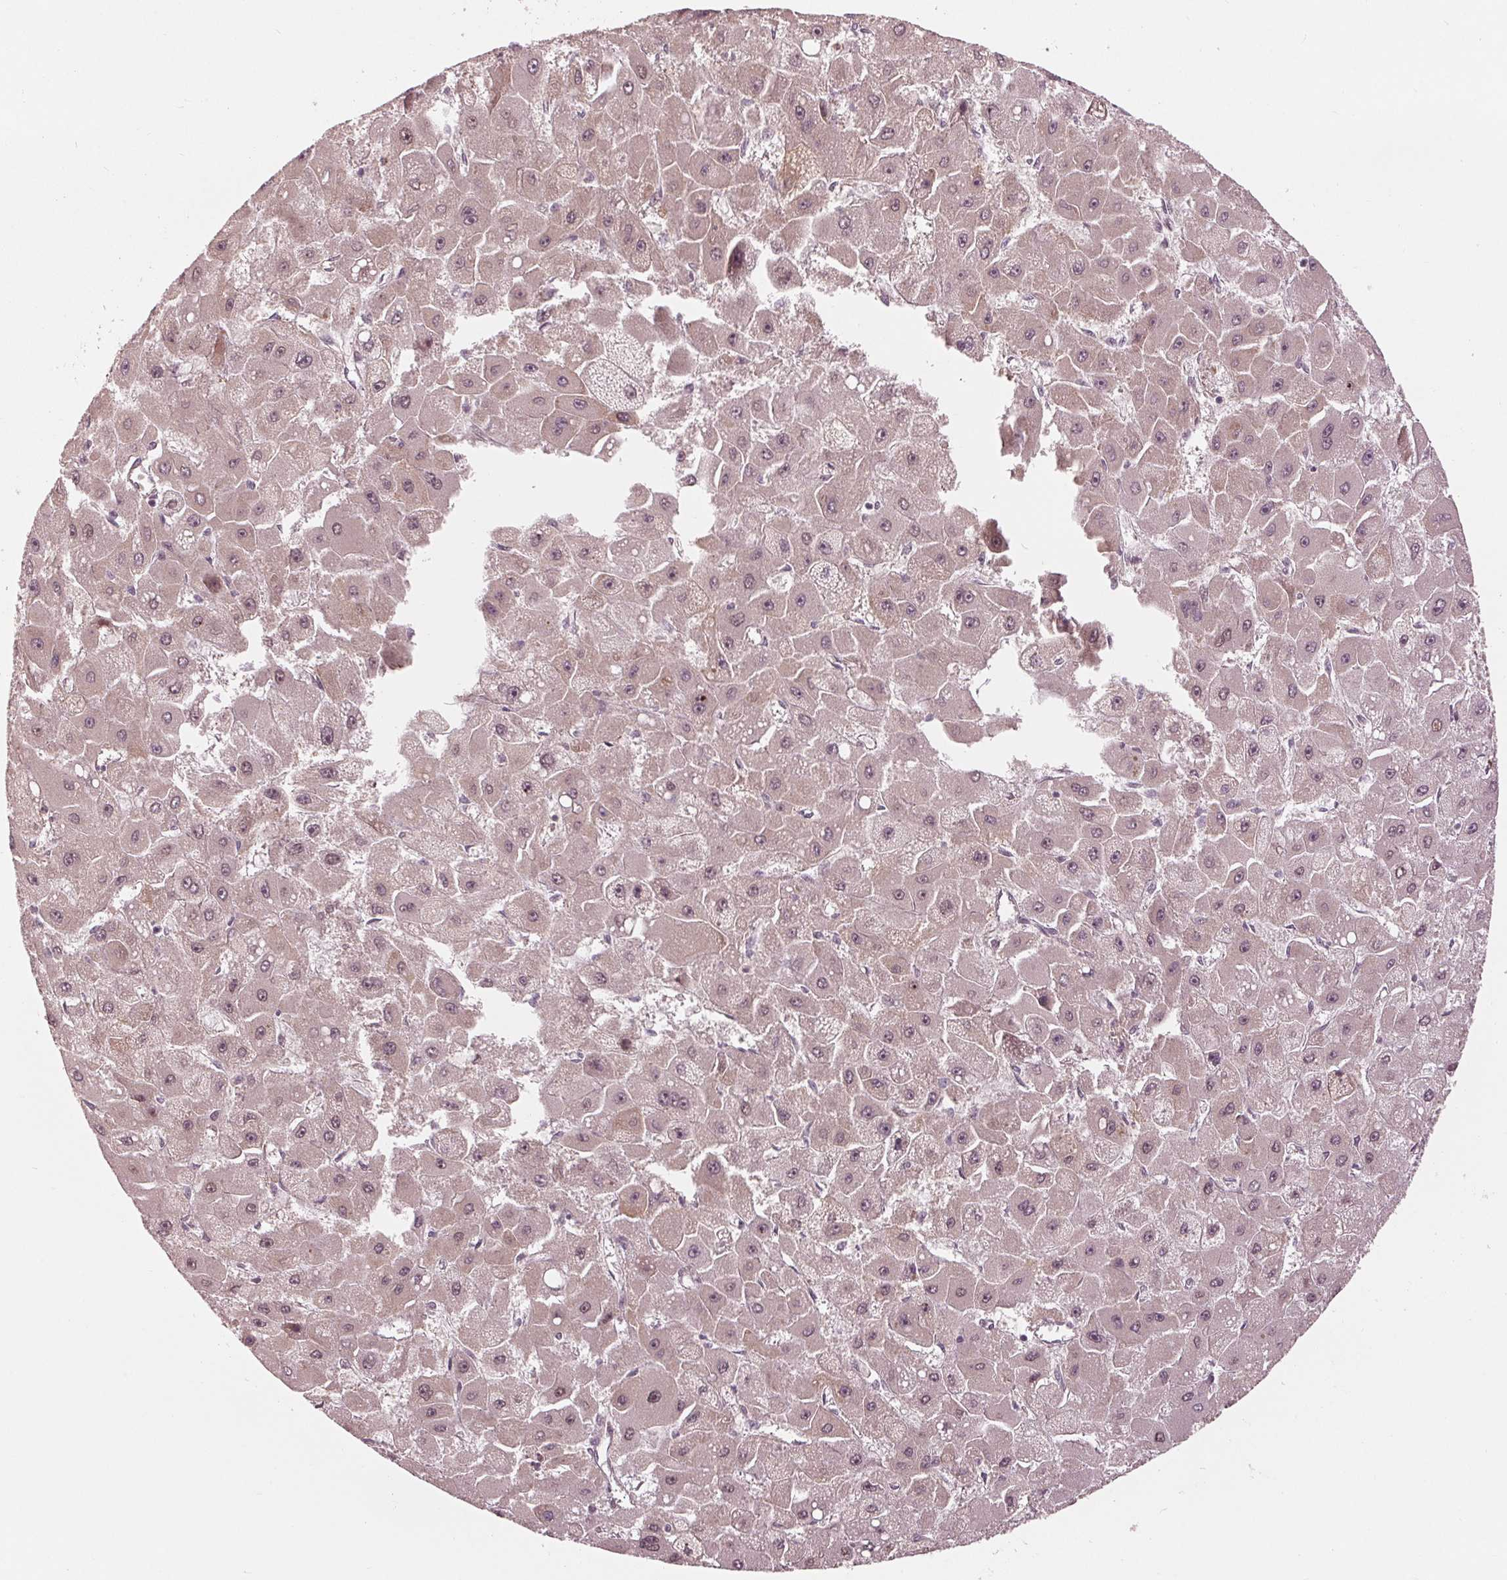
{"staining": {"intensity": "weak", "quantity": "<25%", "location": "nuclear"}, "tissue": "liver cancer", "cell_type": "Tumor cells", "image_type": "cancer", "snomed": [{"axis": "morphology", "description": "Carcinoma, Hepatocellular, NOS"}, {"axis": "topography", "description": "Liver"}], "caption": "This micrograph is of hepatocellular carcinoma (liver) stained with IHC to label a protein in brown with the nuclei are counter-stained blue. There is no positivity in tumor cells.", "gene": "ZNF471", "patient": {"sex": "female", "age": 25}}